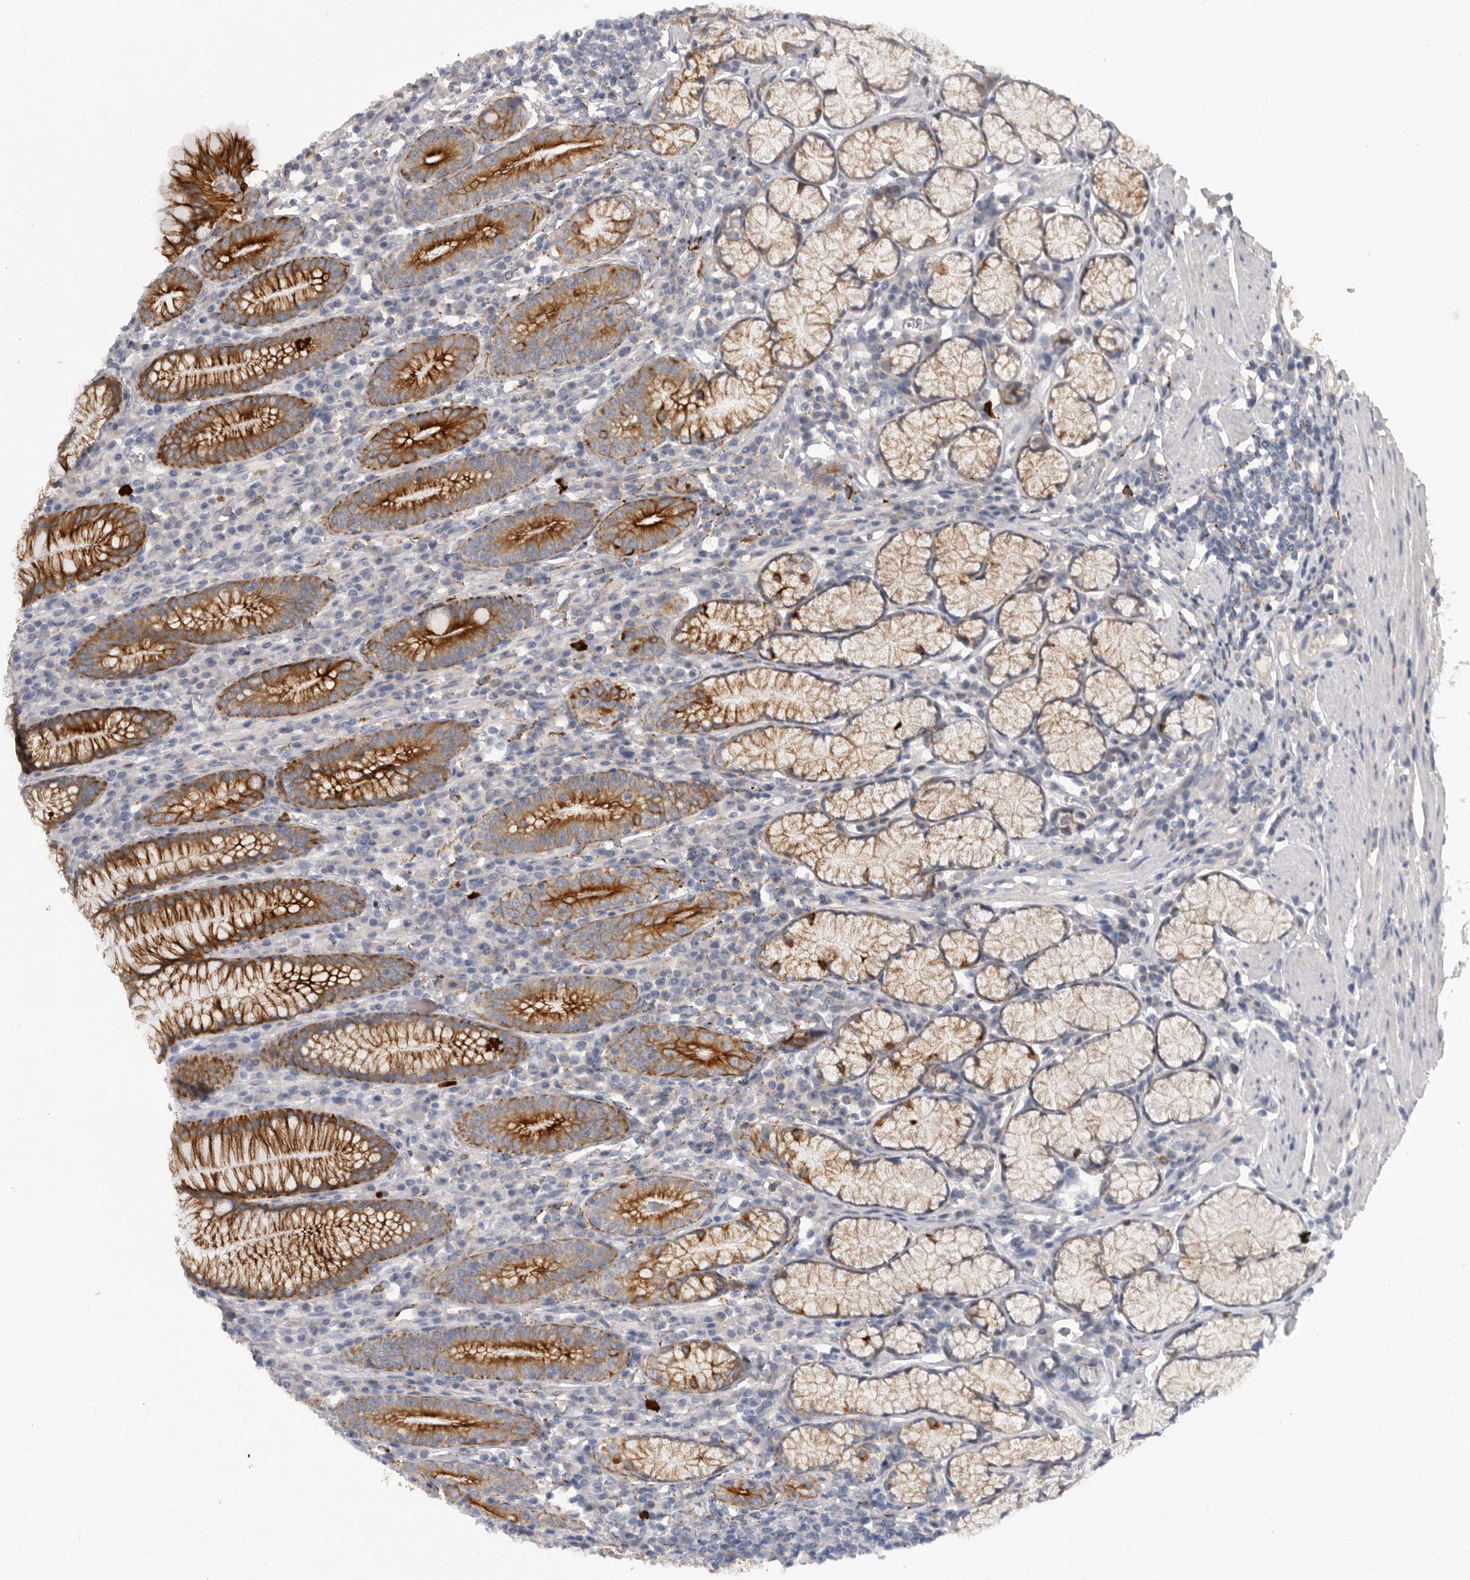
{"staining": {"intensity": "strong", "quantity": ">75%", "location": "cytoplasmic/membranous"}, "tissue": "stomach", "cell_type": "Glandular cells", "image_type": "normal", "snomed": [{"axis": "morphology", "description": "Normal tissue, NOS"}, {"axis": "topography", "description": "Stomach"}], "caption": "IHC (DAB) staining of unremarkable stomach demonstrates strong cytoplasmic/membranous protein positivity in about >75% of glandular cells. (DAB IHC with brightfield microscopy, high magnification).", "gene": "DHDDS", "patient": {"sex": "male", "age": 55}}